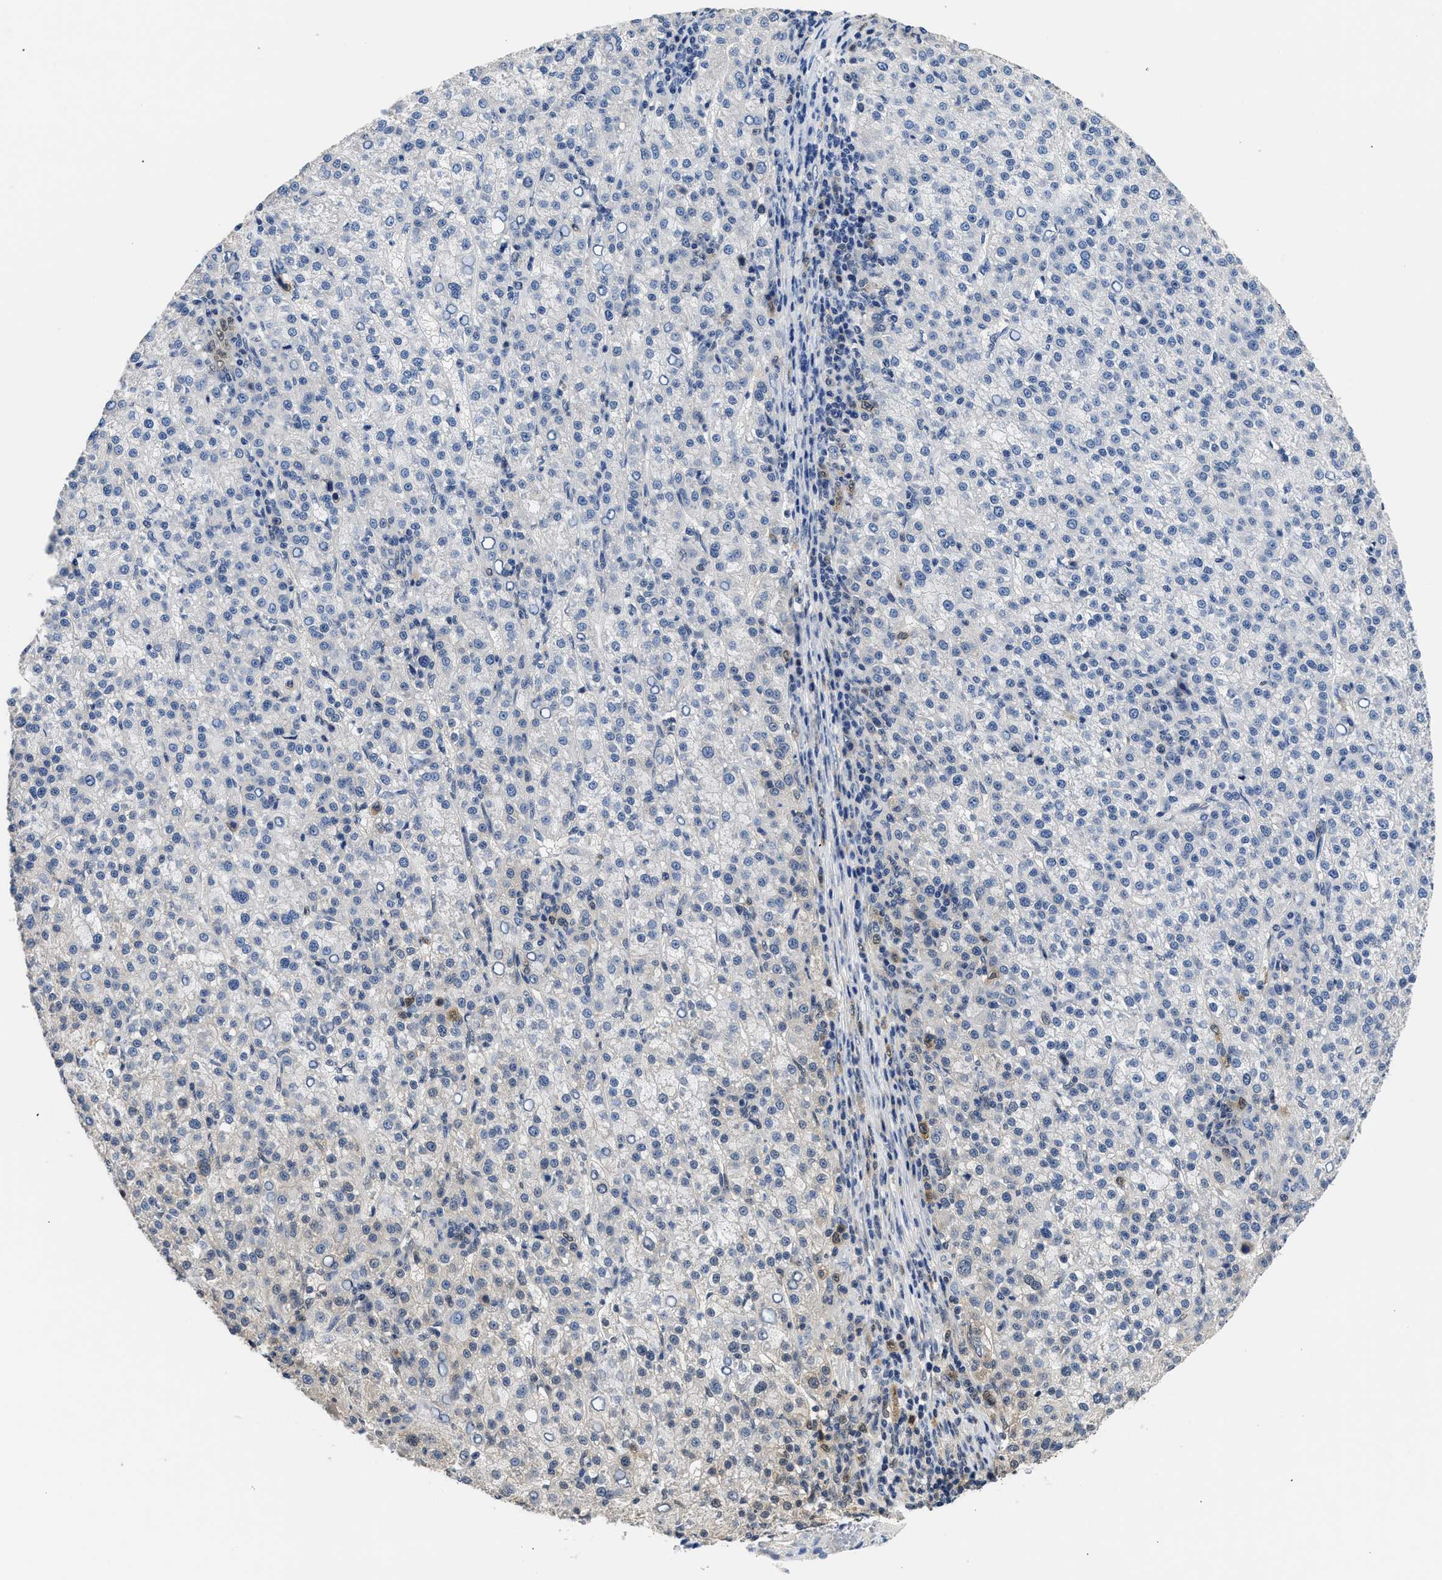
{"staining": {"intensity": "negative", "quantity": "none", "location": "none"}, "tissue": "liver cancer", "cell_type": "Tumor cells", "image_type": "cancer", "snomed": [{"axis": "morphology", "description": "Carcinoma, Hepatocellular, NOS"}, {"axis": "topography", "description": "Liver"}], "caption": "This is an immunohistochemistry image of human liver cancer (hepatocellular carcinoma). There is no expression in tumor cells.", "gene": "XPO5", "patient": {"sex": "female", "age": 58}}